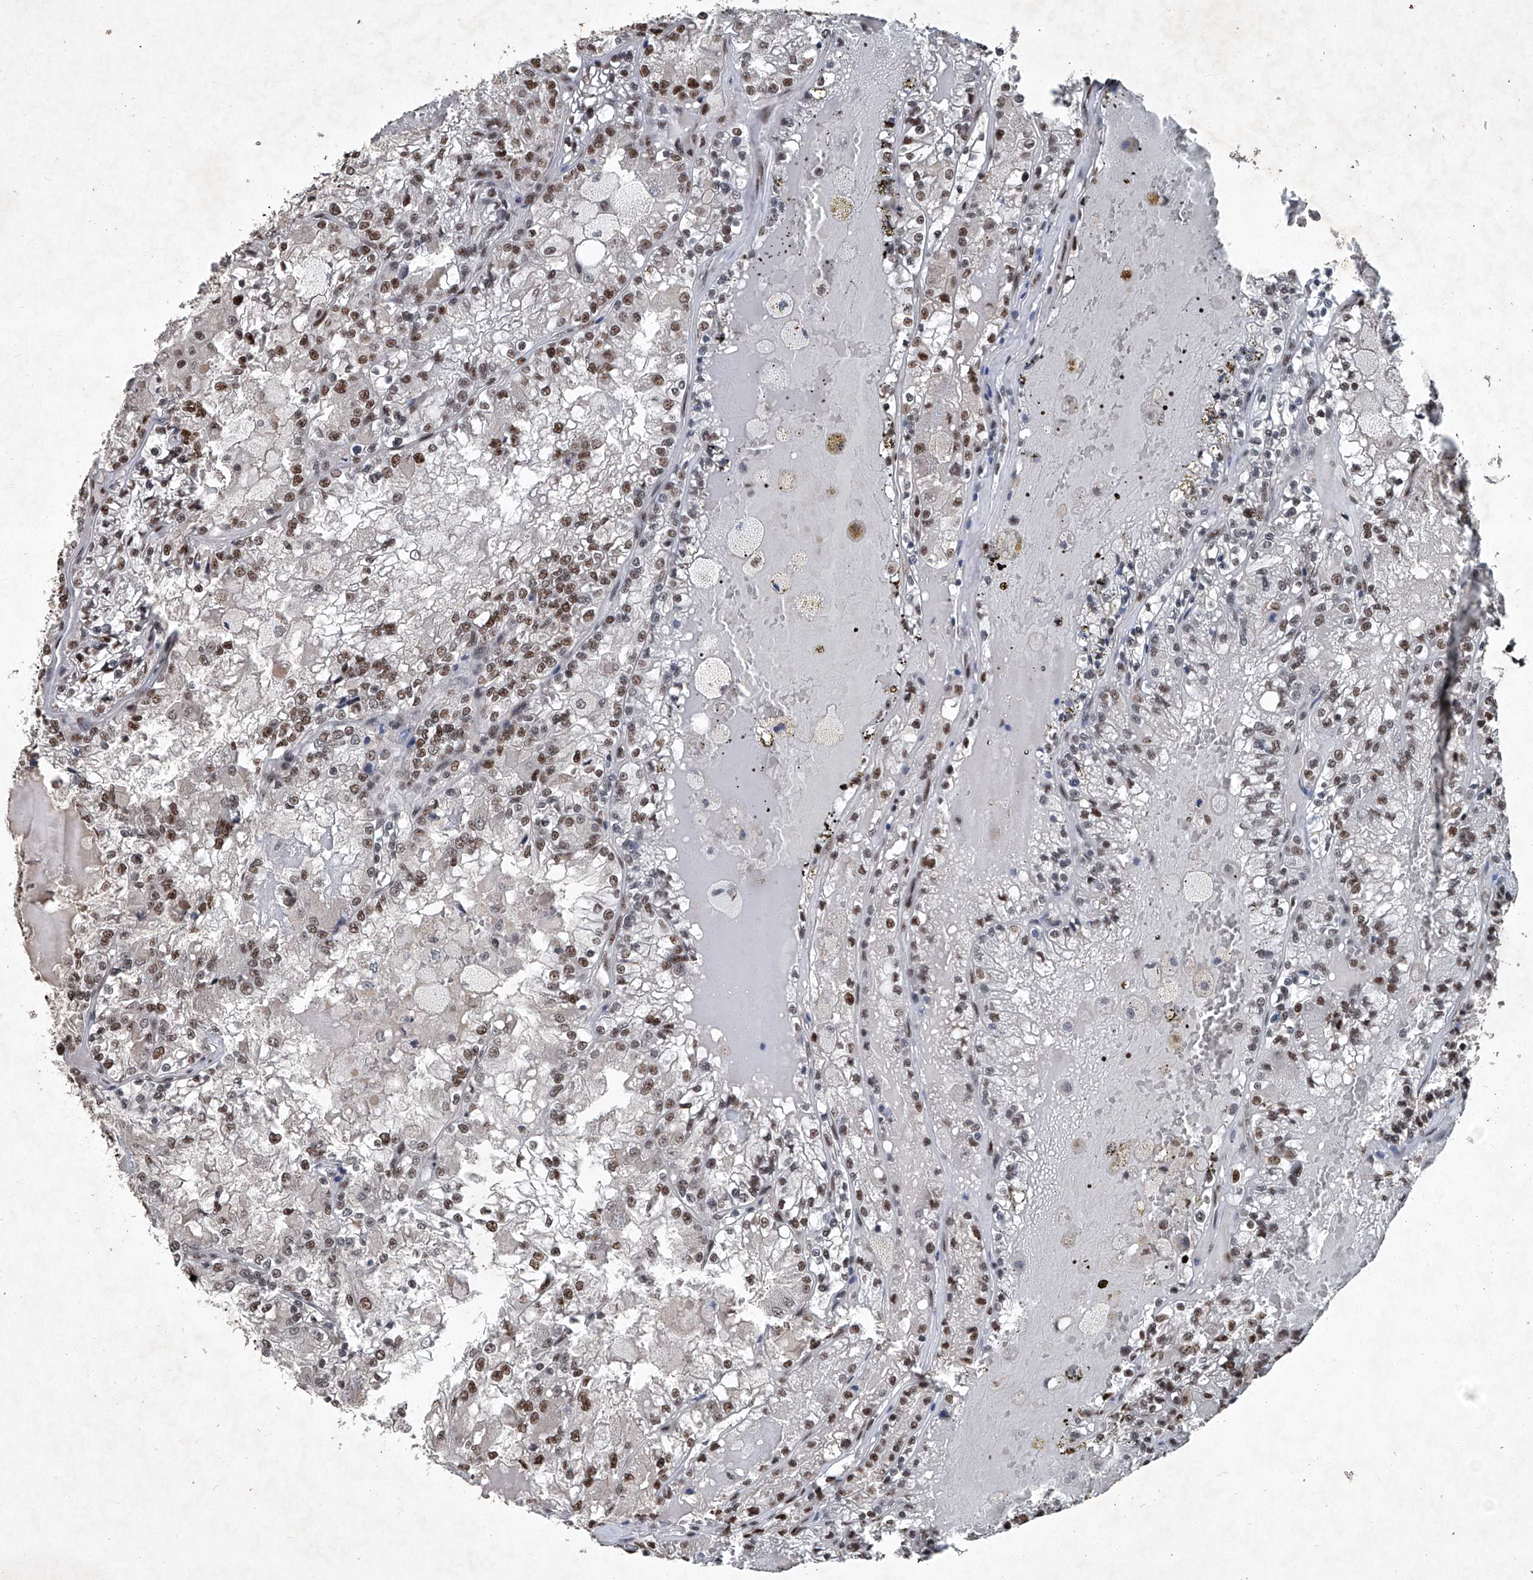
{"staining": {"intensity": "moderate", "quantity": ">75%", "location": "nuclear"}, "tissue": "renal cancer", "cell_type": "Tumor cells", "image_type": "cancer", "snomed": [{"axis": "morphology", "description": "Adenocarcinoma, NOS"}, {"axis": "topography", "description": "Kidney"}], "caption": "Protein staining by immunohistochemistry (IHC) reveals moderate nuclear positivity in about >75% of tumor cells in renal adenocarcinoma. The staining was performed using DAB, with brown indicating positive protein expression. Nuclei are stained blue with hematoxylin.", "gene": "DDX39B", "patient": {"sex": "female", "age": 56}}